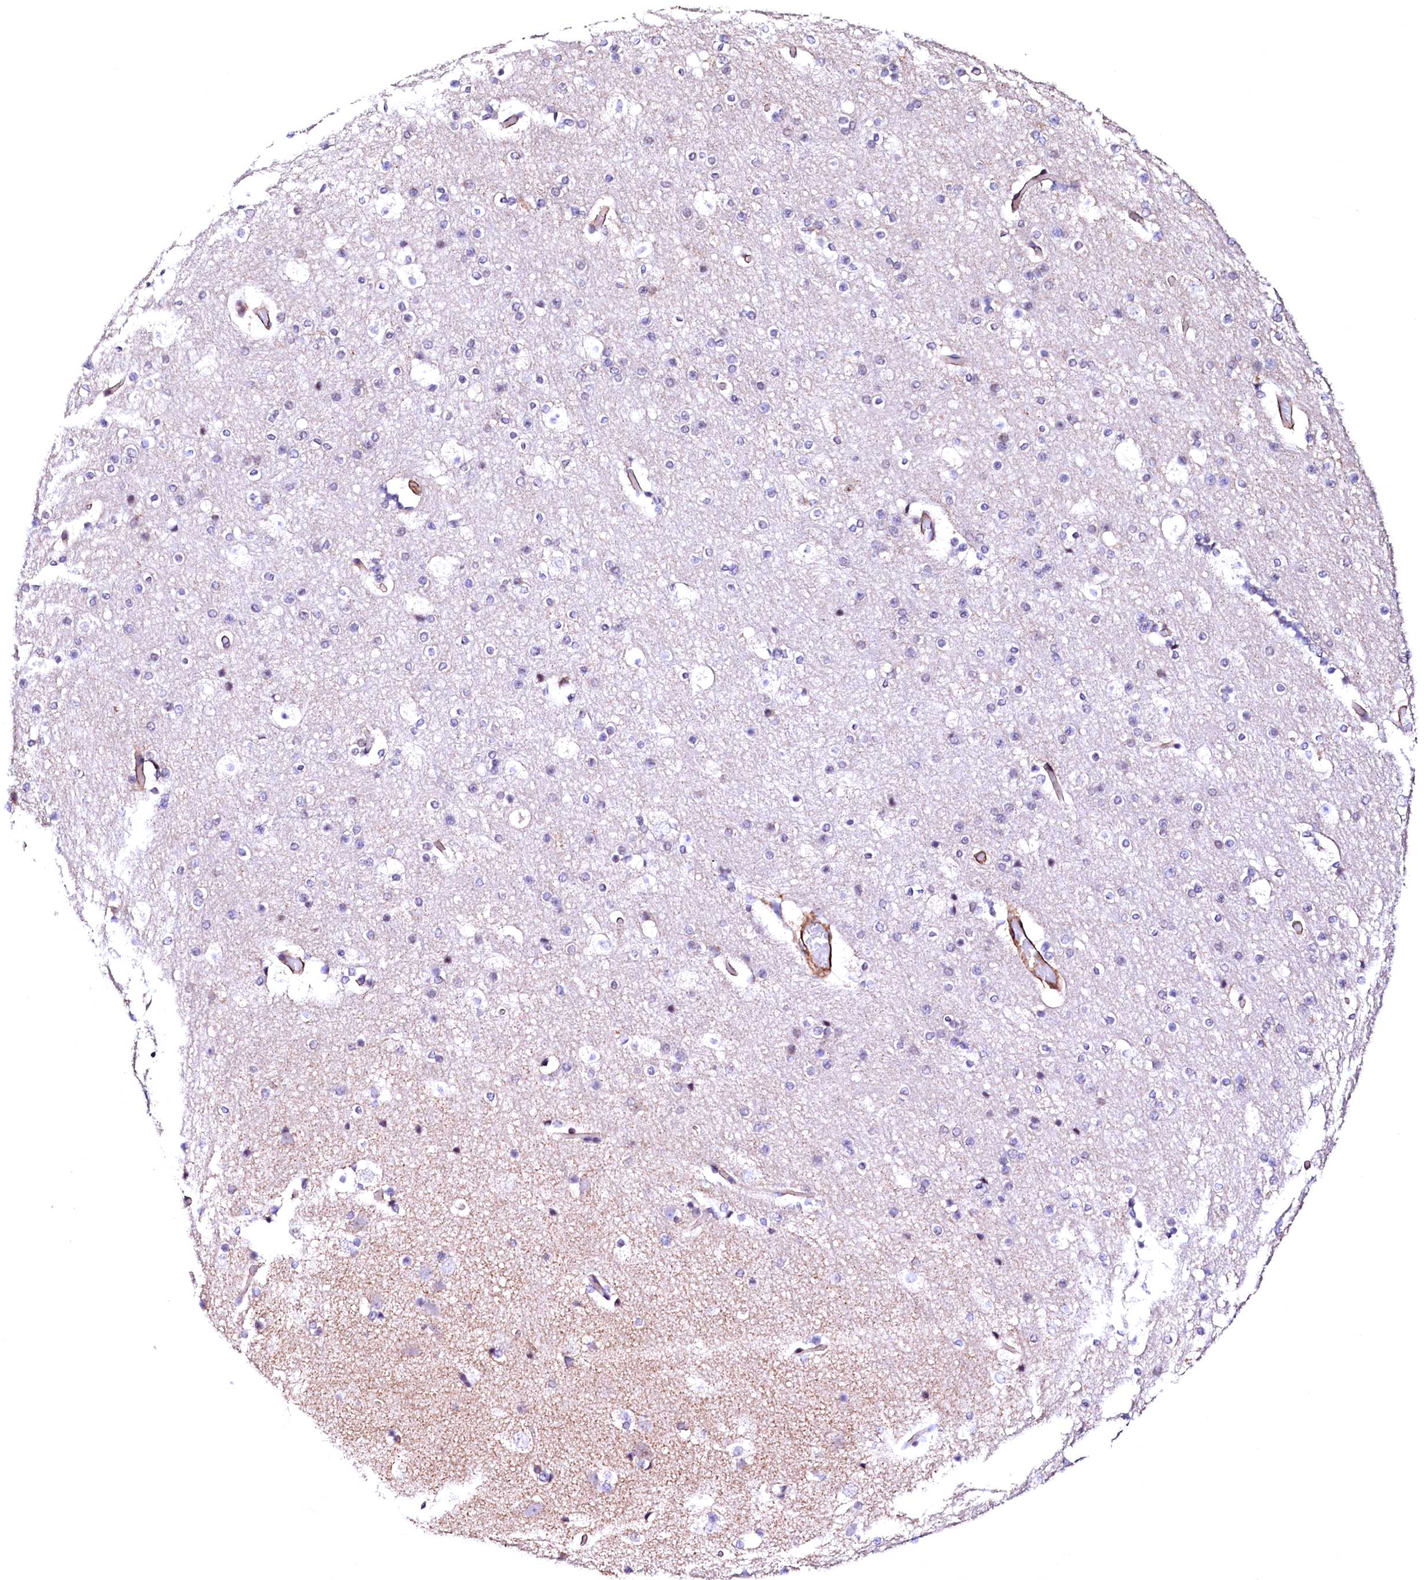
{"staining": {"intensity": "strong", "quantity": ">75%", "location": "cytoplasmic/membranous"}, "tissue": "cerebral cortex", "cell_type": "Endothelial cells", "image_type": "normal", "snomed": [{"axis": "morphology", "description": "Normal tissue, NOS"}, {"axis": "topography", "description": "Cerebral cortex"}], "caption": "Benign cerebral cortex demonstrates strong cytoplasmic/membranous staining in approximately >75% of endothelial cells.", "gene": "GPR176", "patient": {"sex": "male", "age": 57}}